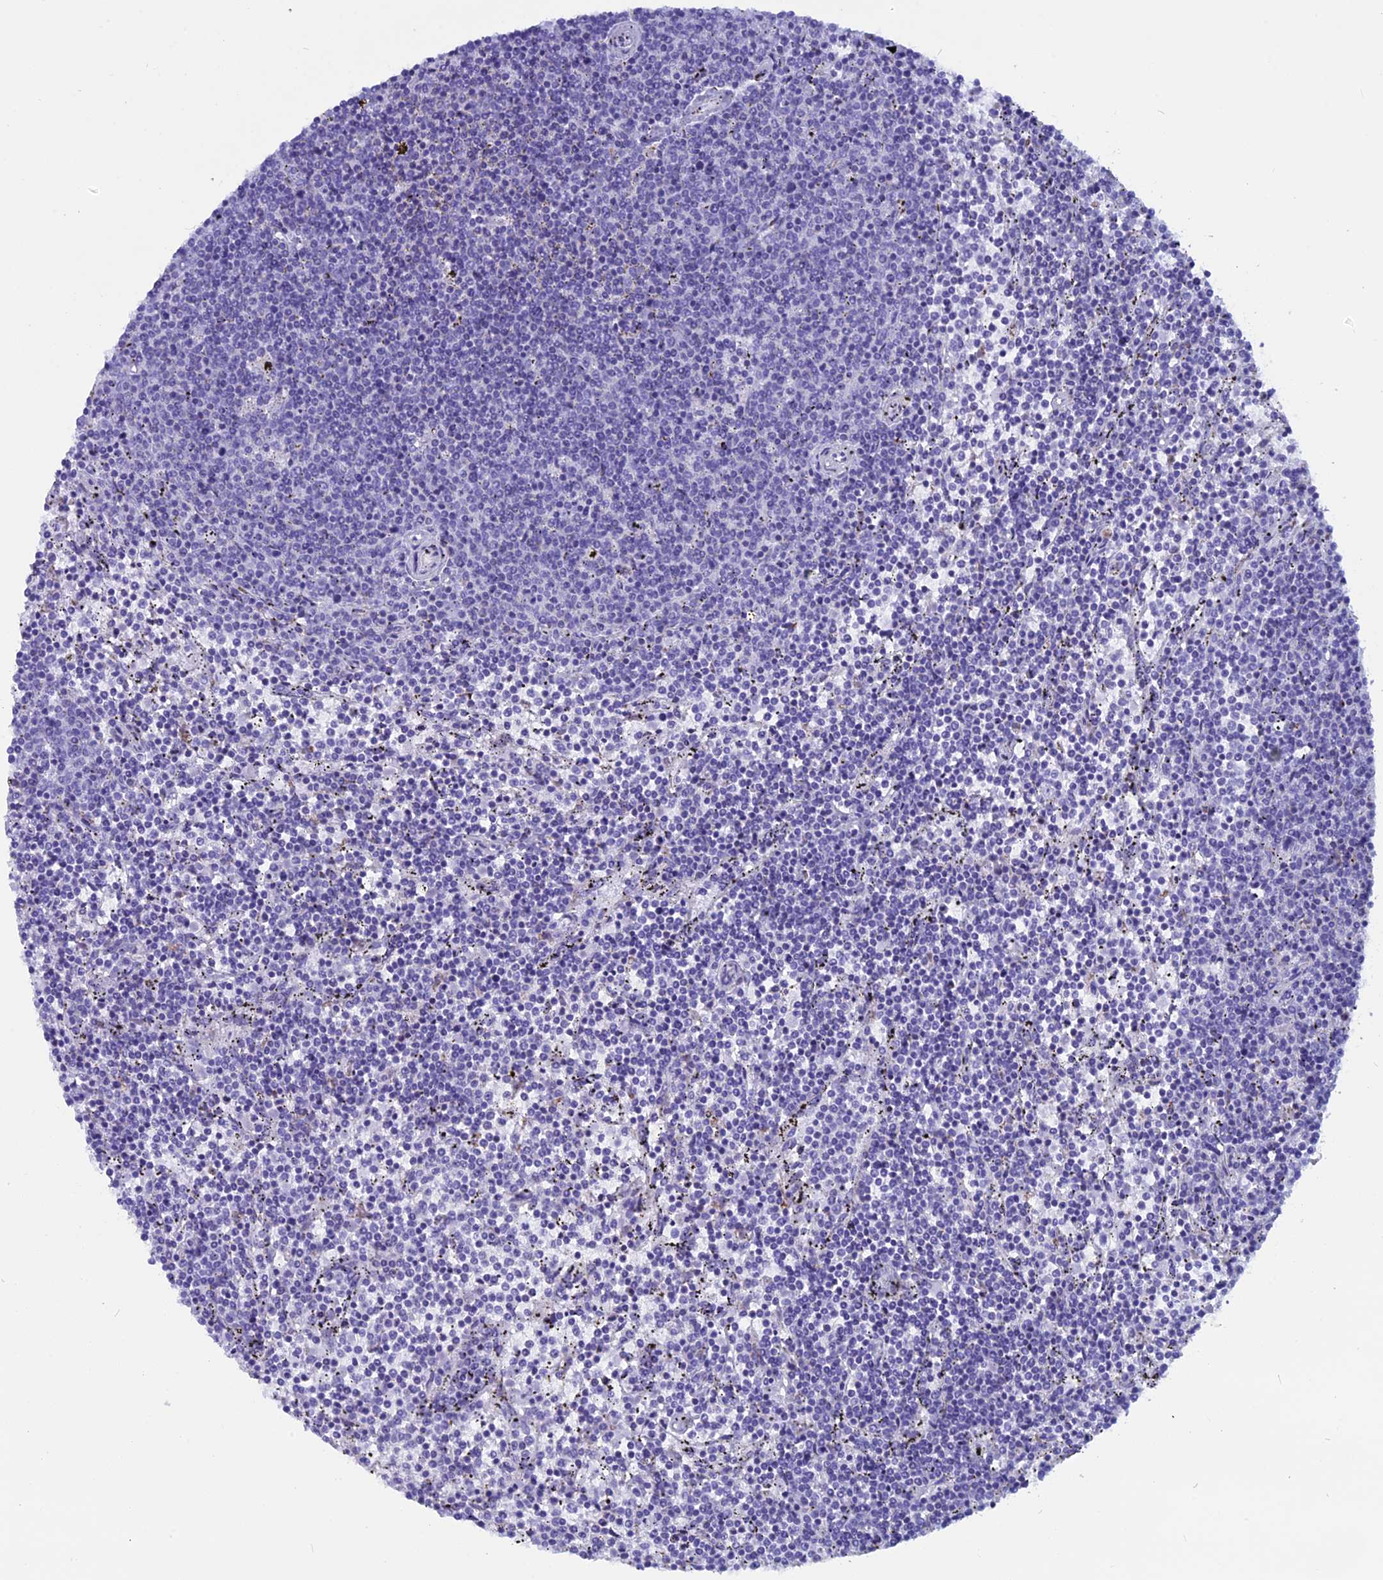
{"staining": {"intensity": "negative", "quantity": "none", "location": "none"}, "tissue": "lymphoma", "cell_type": "Tumor cells", "image_type": "cancer", "snomed": [{"axis": "morphology", "description": "Malignant lymphoma, non-Hodgkin's type, Low grade"}, {"axis": "topography", "description": "Spleen"}], "caption": "Immunohistochemical staining of human low-grade malignant lymphoma, non-Hodgkin's type demonstrates no significant positivity in tumor cells.", "gene": "ZNF563", "patient": {"sex": "female", "age": 50}}